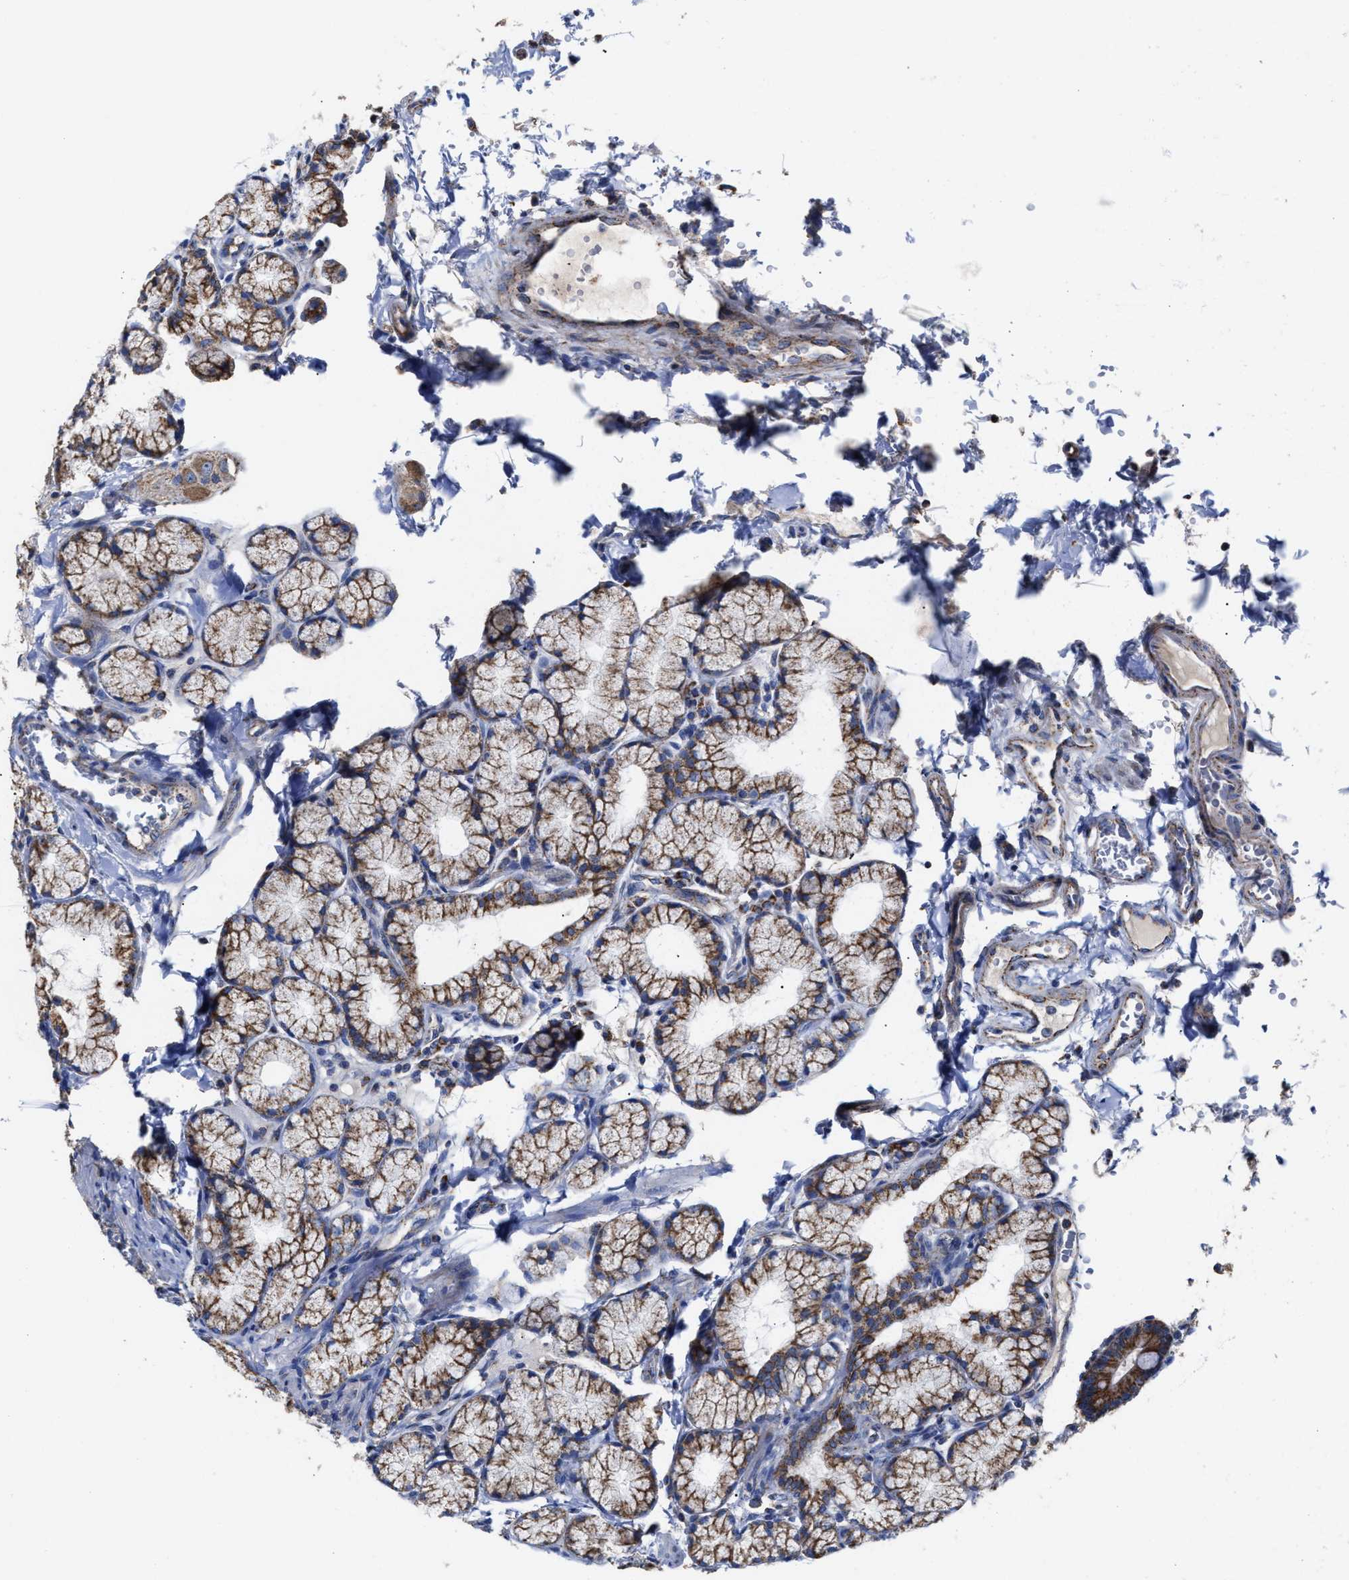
{"staining": {"intensity": "strong", "quantity": ">75%", "location": "cytoplasmic/membranous"}, "tissue": "duodenum", "cell_type": "Glandular cells", "image_type": "normal", "snomed": [{"axis": "morphology", "description": "Normal tissue, NOS"}, {"axis": "topography", "description": "Duodenum"}], "caption": "Protein expression analysis of normal duodenum demonstrates strong cytoplasmic/membranous expression in about >75% of glandular cells.", "gene": "MECR", "patient": {"sex": "male", "age": 50}}